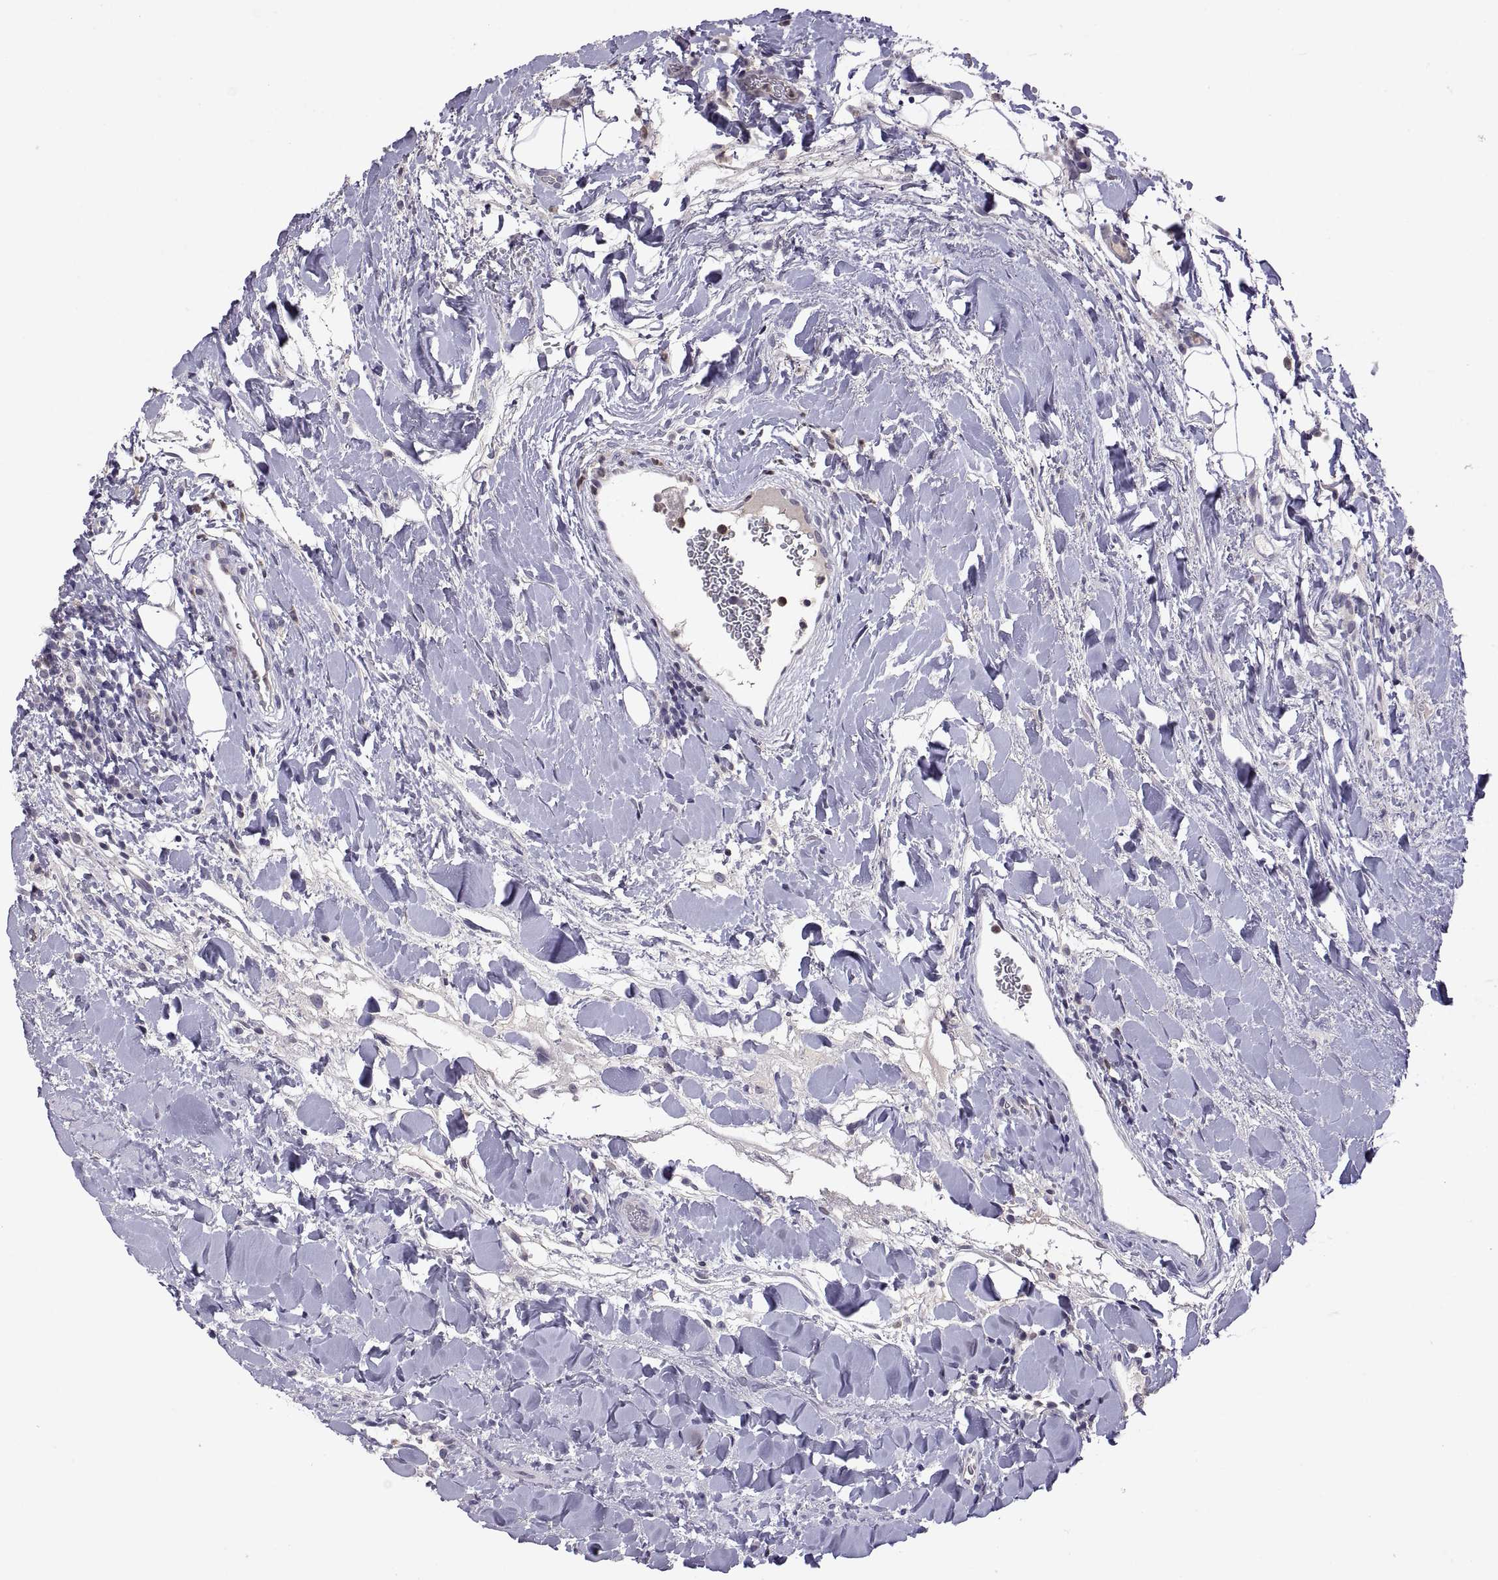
{"staining": {"intensity": "negative", "quantity": "none", "location": "none"}, "tissue": "urothelial cancer", "cell_type": "Tumor cells", "image_type": "cancer", "snomed": [{"axis": "morphology", "description": "Urothelial carcinoma, Low grade"}, {"axis": "topography", "description": "Urinary bladder"}], "caption": "Image shows no protein expression in tumor cells of urothelial carcinoma (low-grade) tissue. (DAB immunohistochemistry, high magnification).", "gene": "FGF9", "patient": {"sex": "male", "age": 78}}